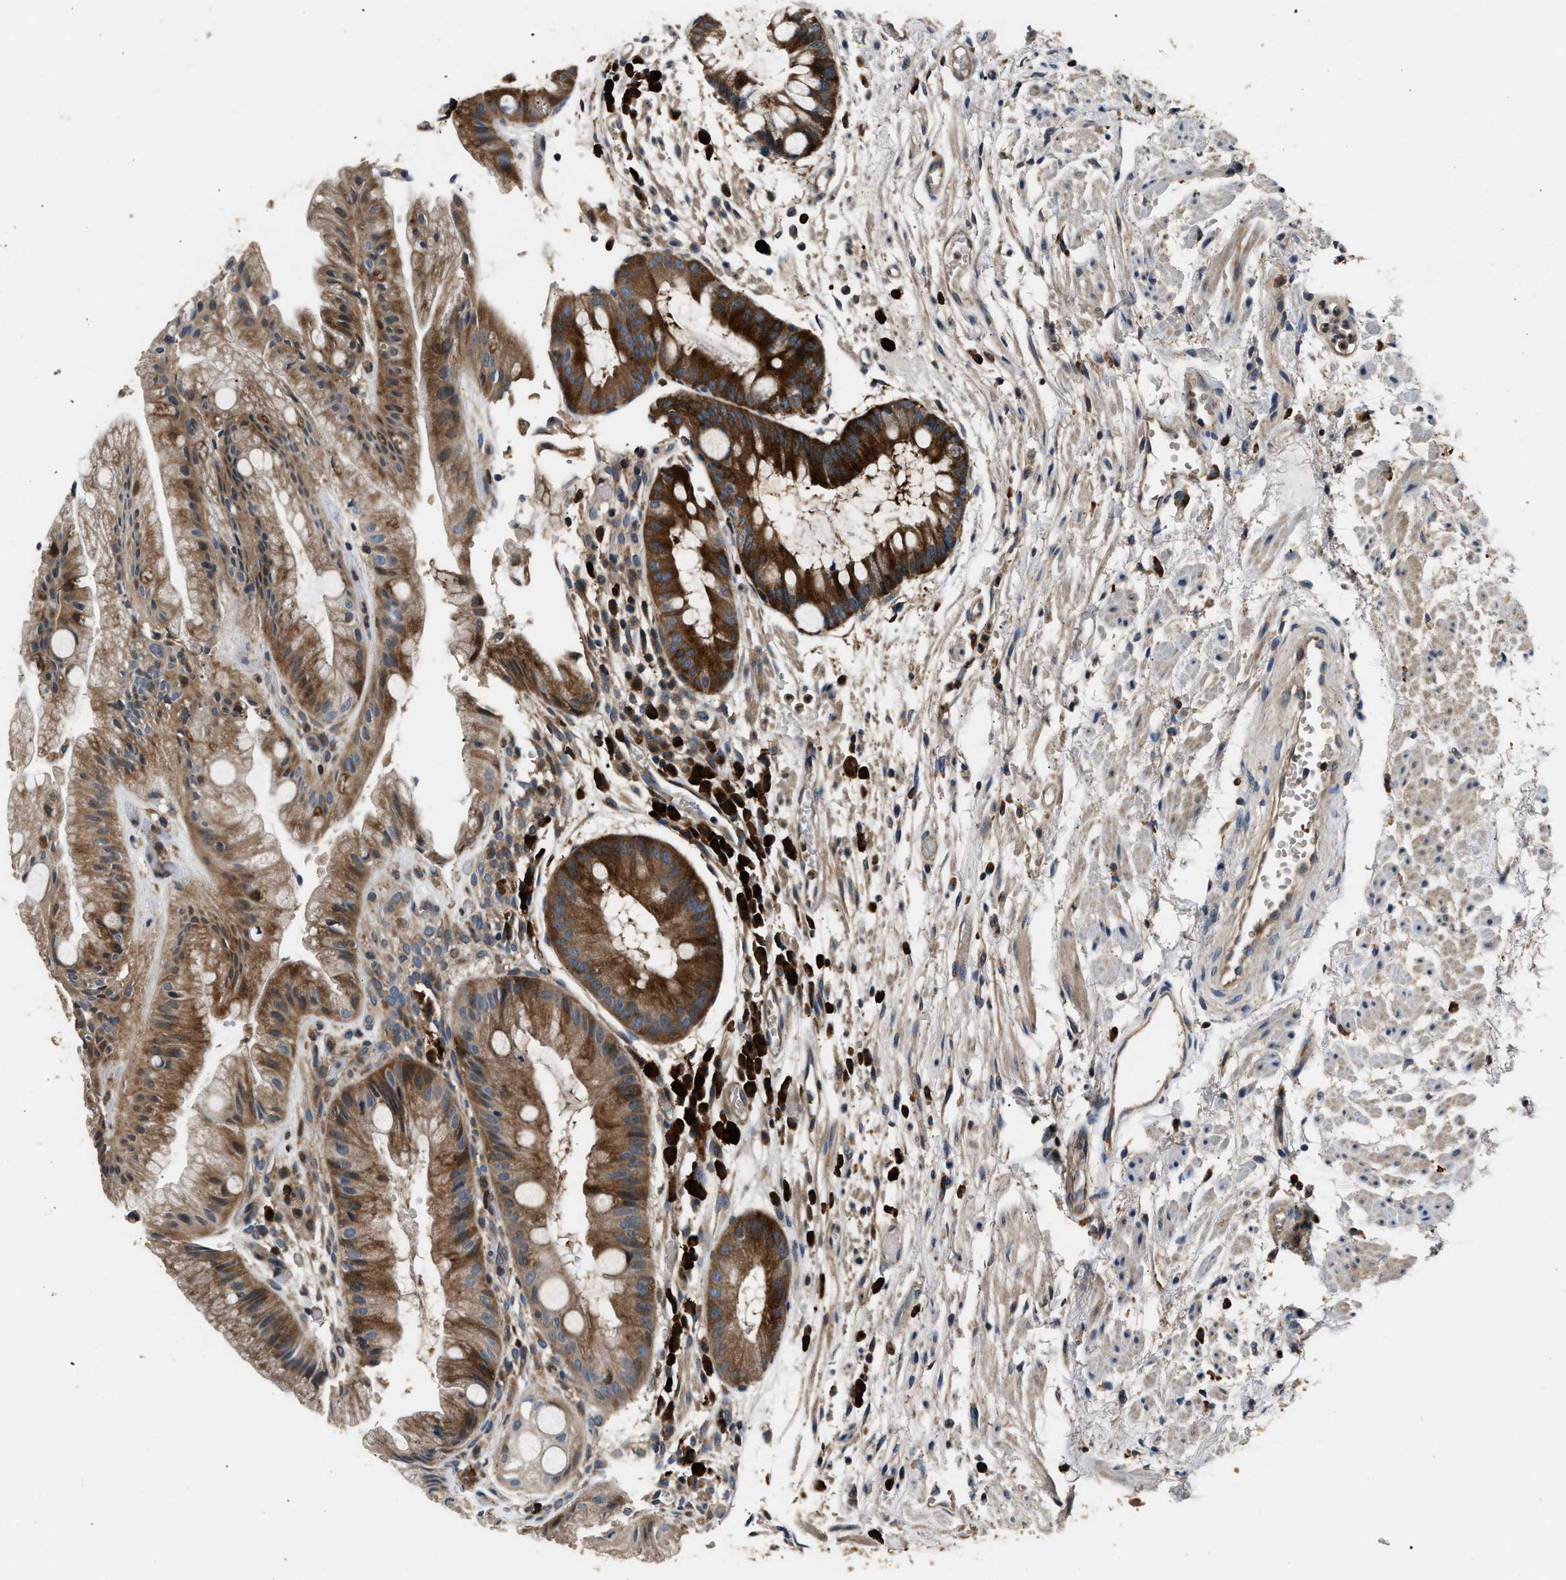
{"staining": {"intensity": "strong", "quantity": ">75%", "location": "cytoplasmic/membranous"}, "tissue": "stomach", "cell_type": "Glandular cells", "image_type": "normal", "snomed": [{"axis": "morphology", "description": "Normal tissue, NOS"}, {"axis": "topography", "description": "Stomach, upper"}], "caption": "Approximately >75% of glandular cells in normal human stomach show strong cytoplasmic/membranous protein positivity as visualized by brown immunohistochemical staining.", "gene": "IMPDH2", "patient": {"sex": "male", "age": 72}}